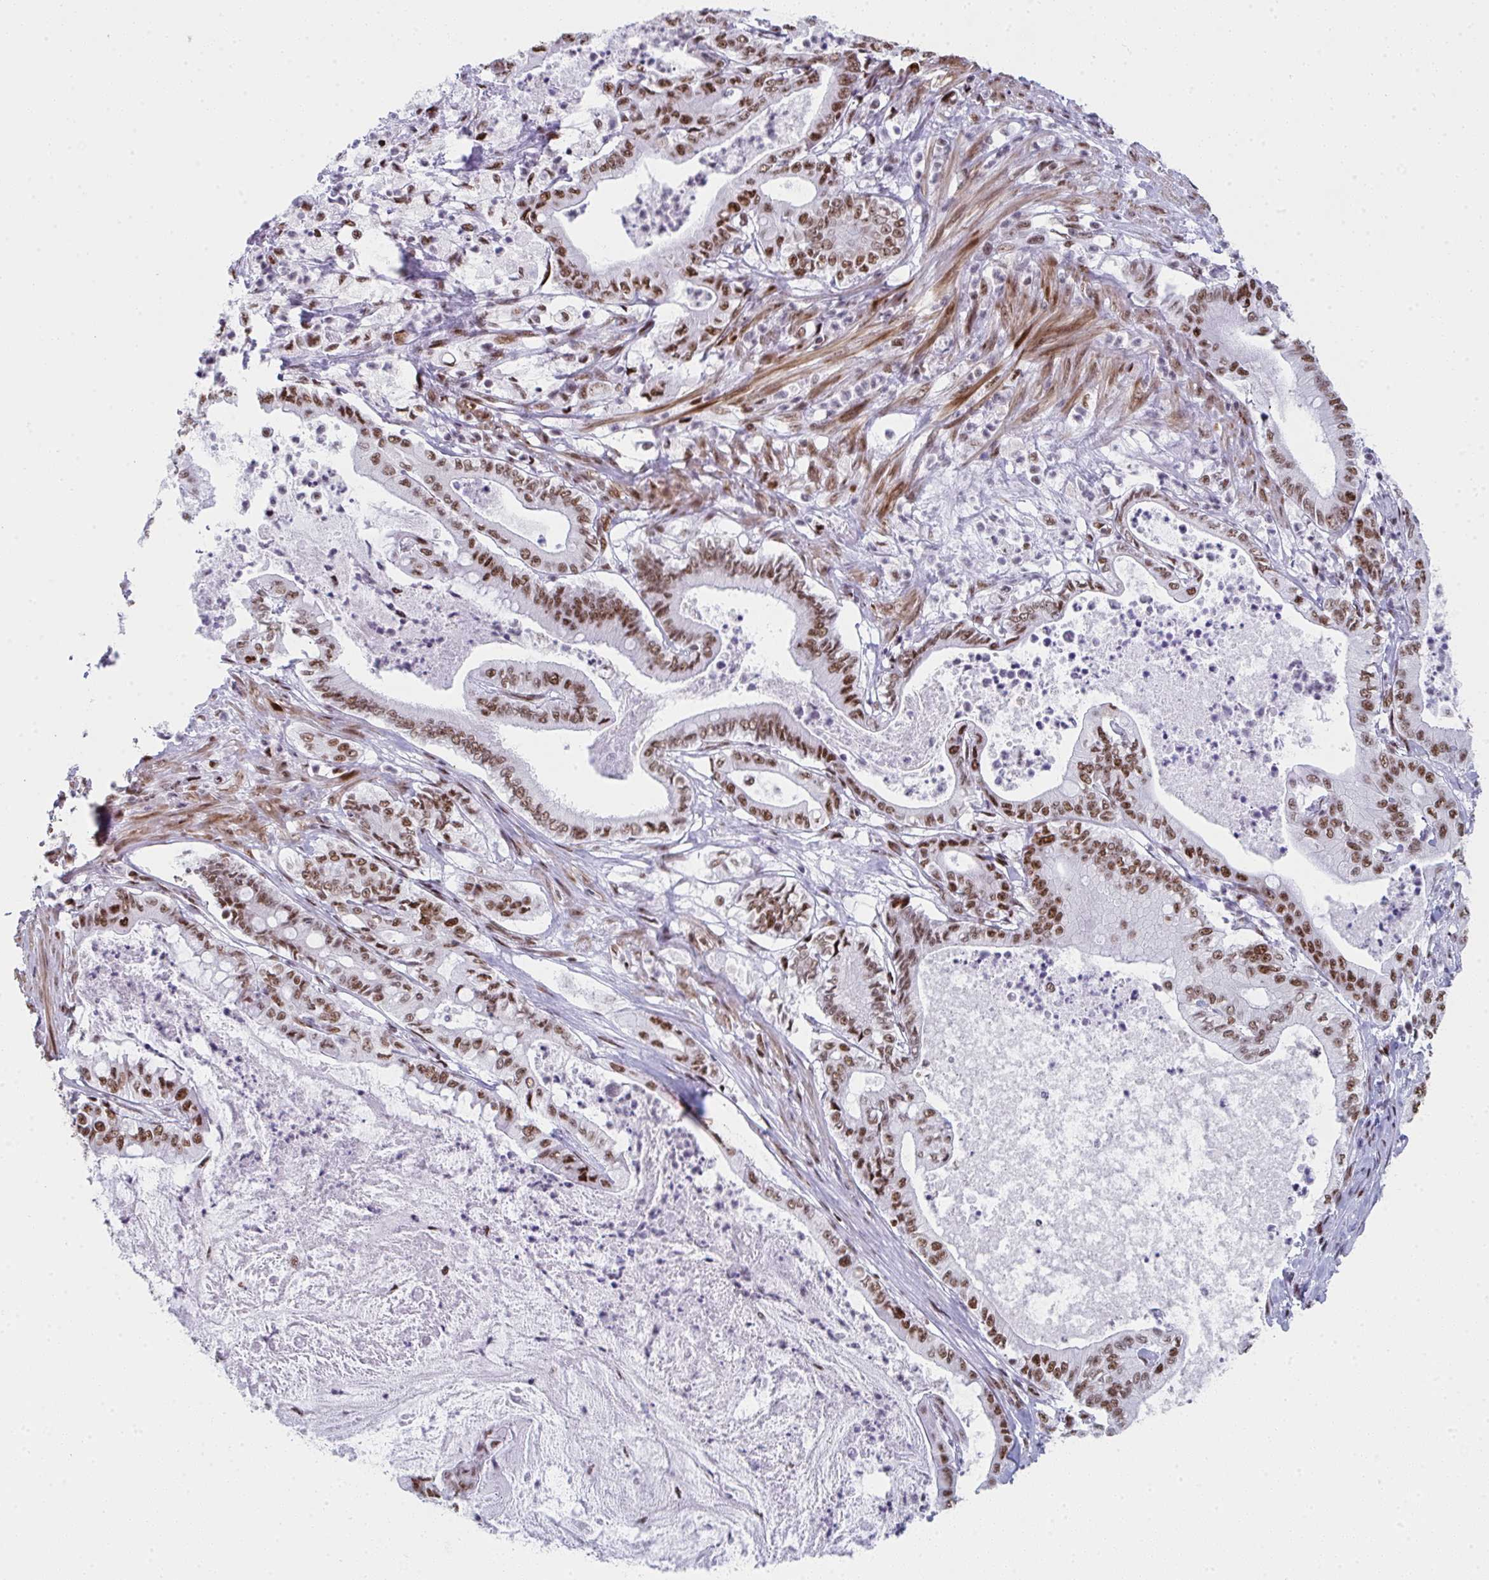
{"staining": {"intensity": "moderate", "quantity": ">75%", "location": "nuclear"}, "tissue": "pancreatic cancer", "cell_type": "Tumor cells", "image_type": "cancer", "snomed": [{"axis": "morphology", "description": "Adenocarcinoma, NOS"}, {"axis": "topography", "description": "Pancreas"}], "caption": "Immunohistochemical staining of human pancreatic adenocarcinoma exhibits moderate nuclear protein staining in approximately >75% of tumor cells.", "gene": "SNRNP70", "patient": {"sex": "male", "age": 71}}